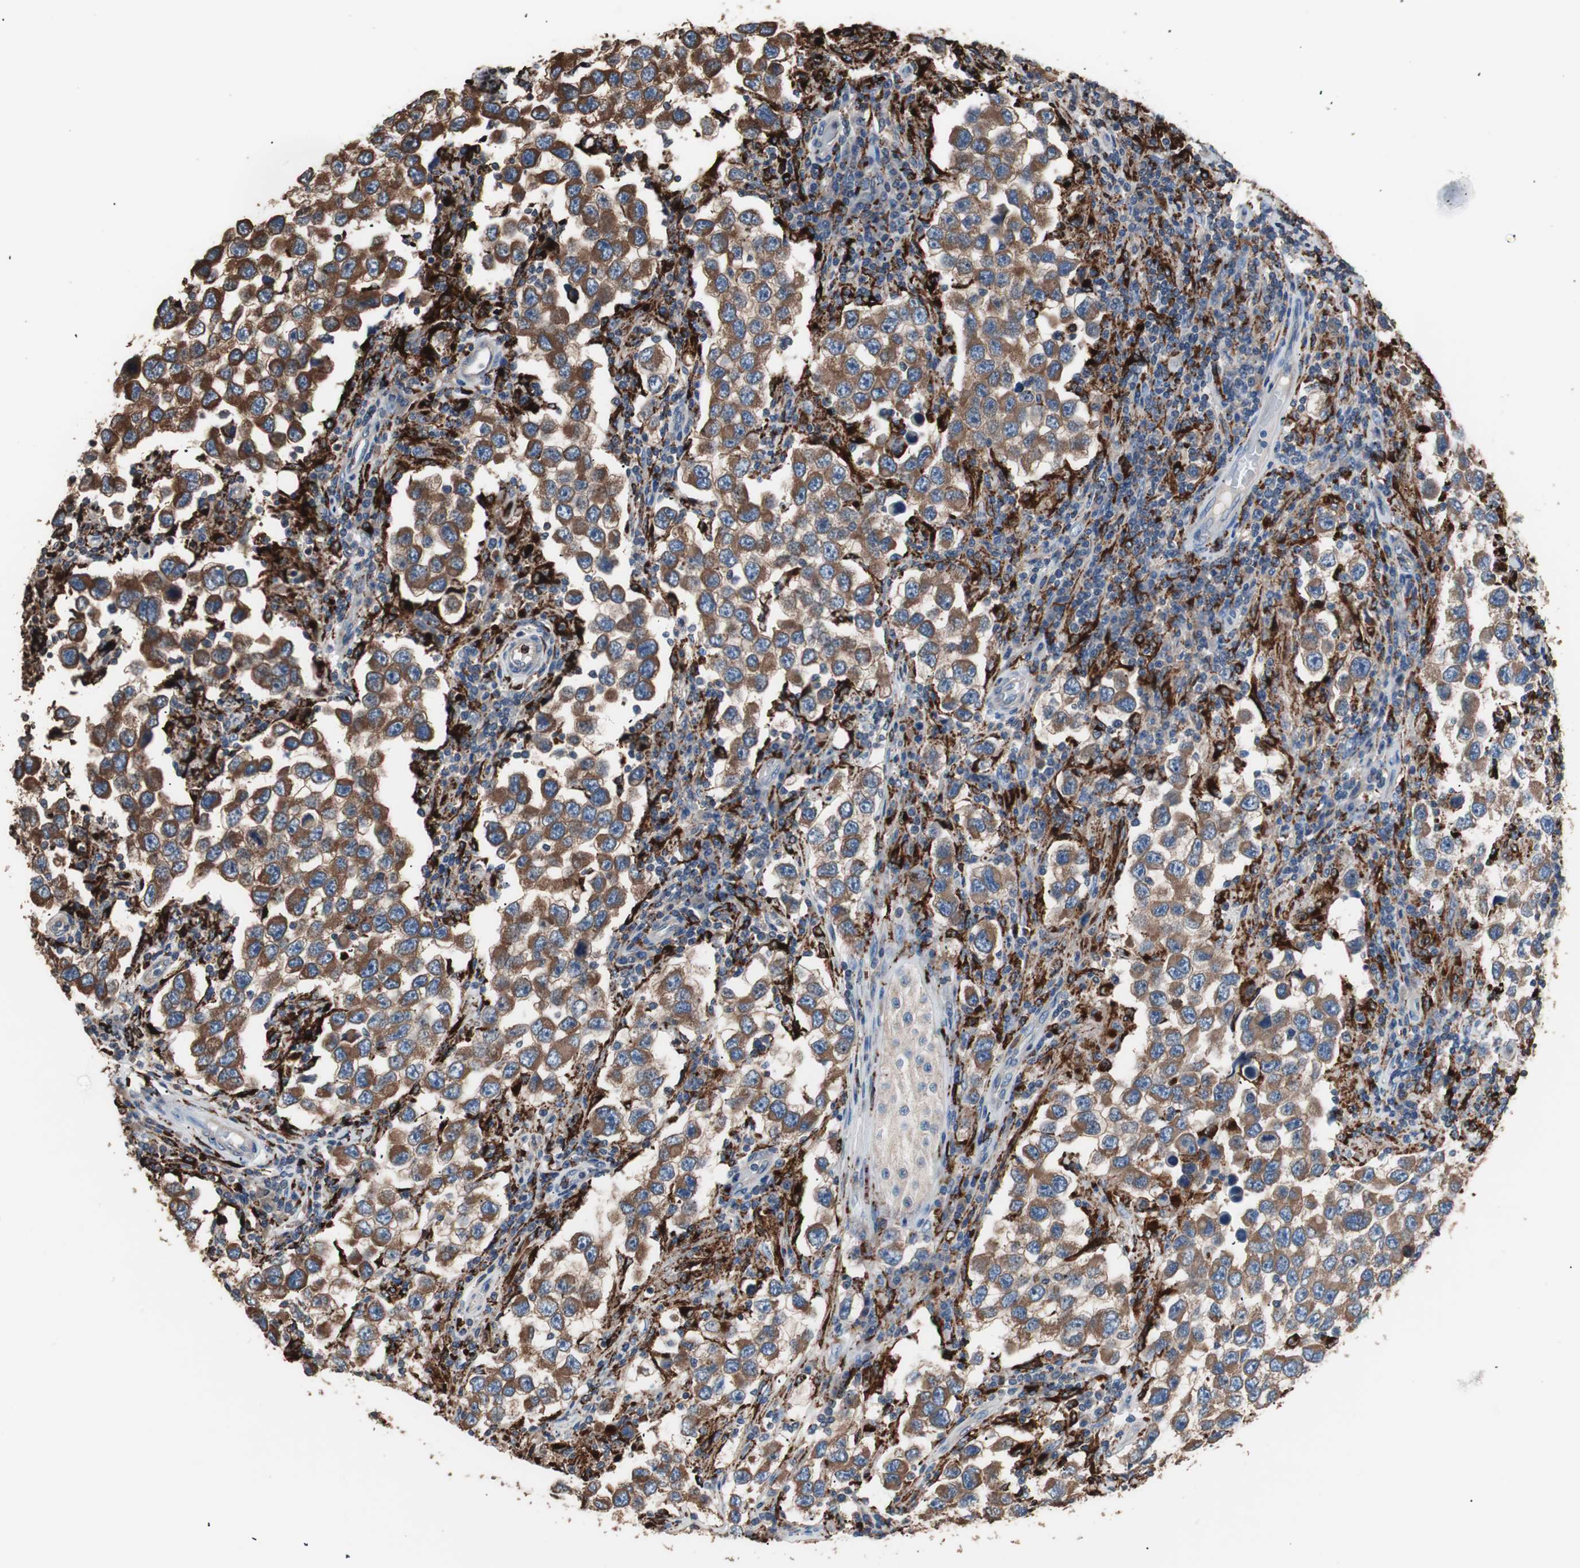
{"staining": {"intensity": "moderate", "quantity": ">75%", "location": "cytoplasmic/membranous"}, "tissue": "testis cancer", "cell_type": "Tumor cells", "image_type": "cancer", "snomed": [{"axis": "morphology", "description": "Carcinoma, Embryonal, NOS"}, {"axis": "topography", "description": "Testis"}], "caption": "The image demonstrates staining of testis cancer, revealing moderate cytoplasmic/membranous protein staining (brown color) within tumor cells. Using DAB (3,3'-diaminobenzidine) (brown) and hematoxylin (blue) stains, captured at high magnification using brightfield microscopy.", "gene": "CCT3", "patient": {"sex": "male", "age": 21}}